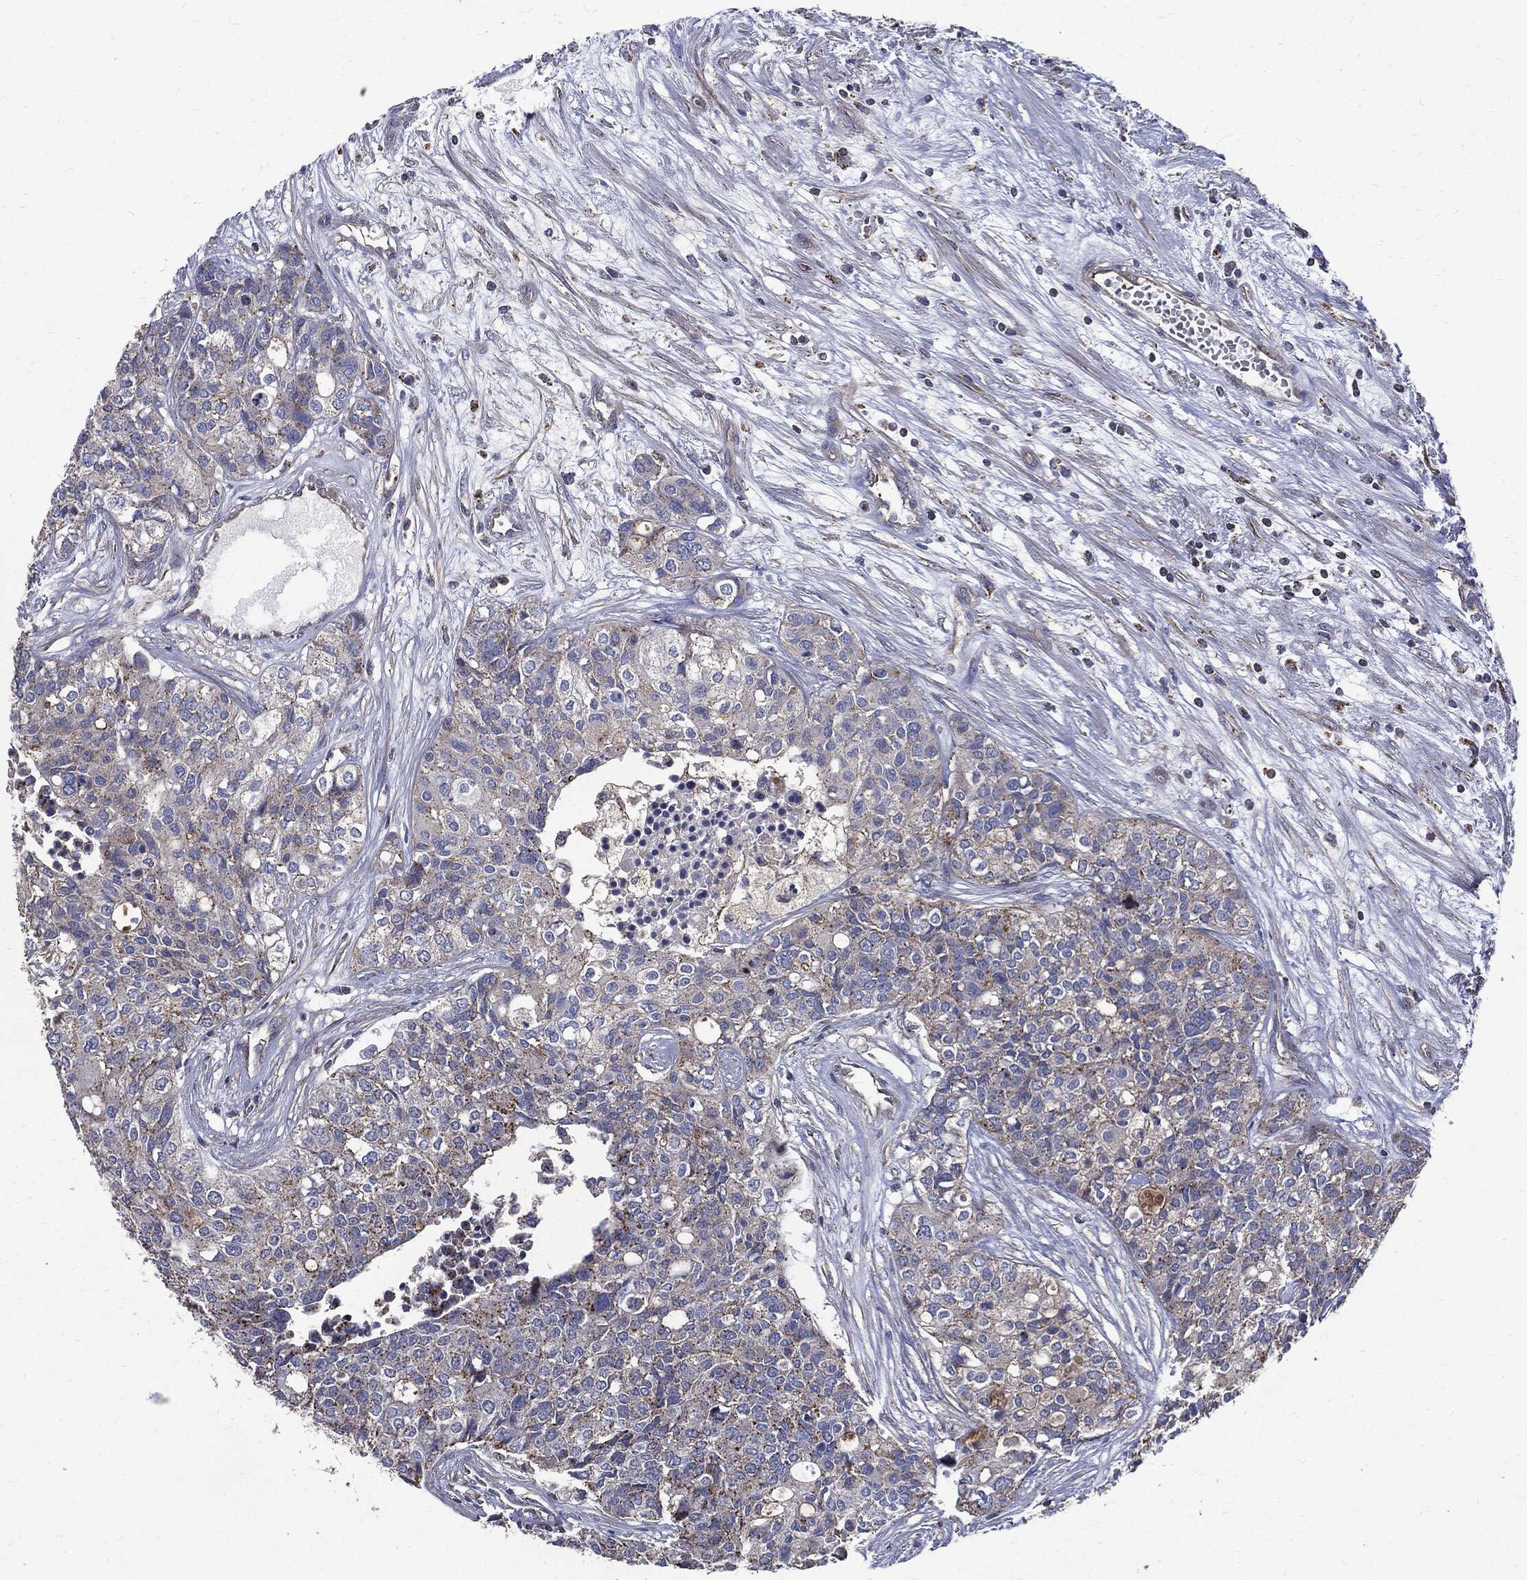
{"staining": {"intensity": "moderate", "quantity": "<25%", "location": "cytoplasmic/membranous"}, "tissue": "carcinoid", "cell_type": "Tumor cells", "image_type": "cancer", "snomed": [{"axis": "morphology", "description": "Carcinoid, malignant, NOS"}, {"axis": "topography", "description": "Colon"}], "caption": "A micrograph of malignant carcinoid stained for a protein shows moderate cytoplasmic/membranous brown staining in tumor cells.", "gene": "PDCD6IP", "patient": {"sex": "male", "age": 81}}